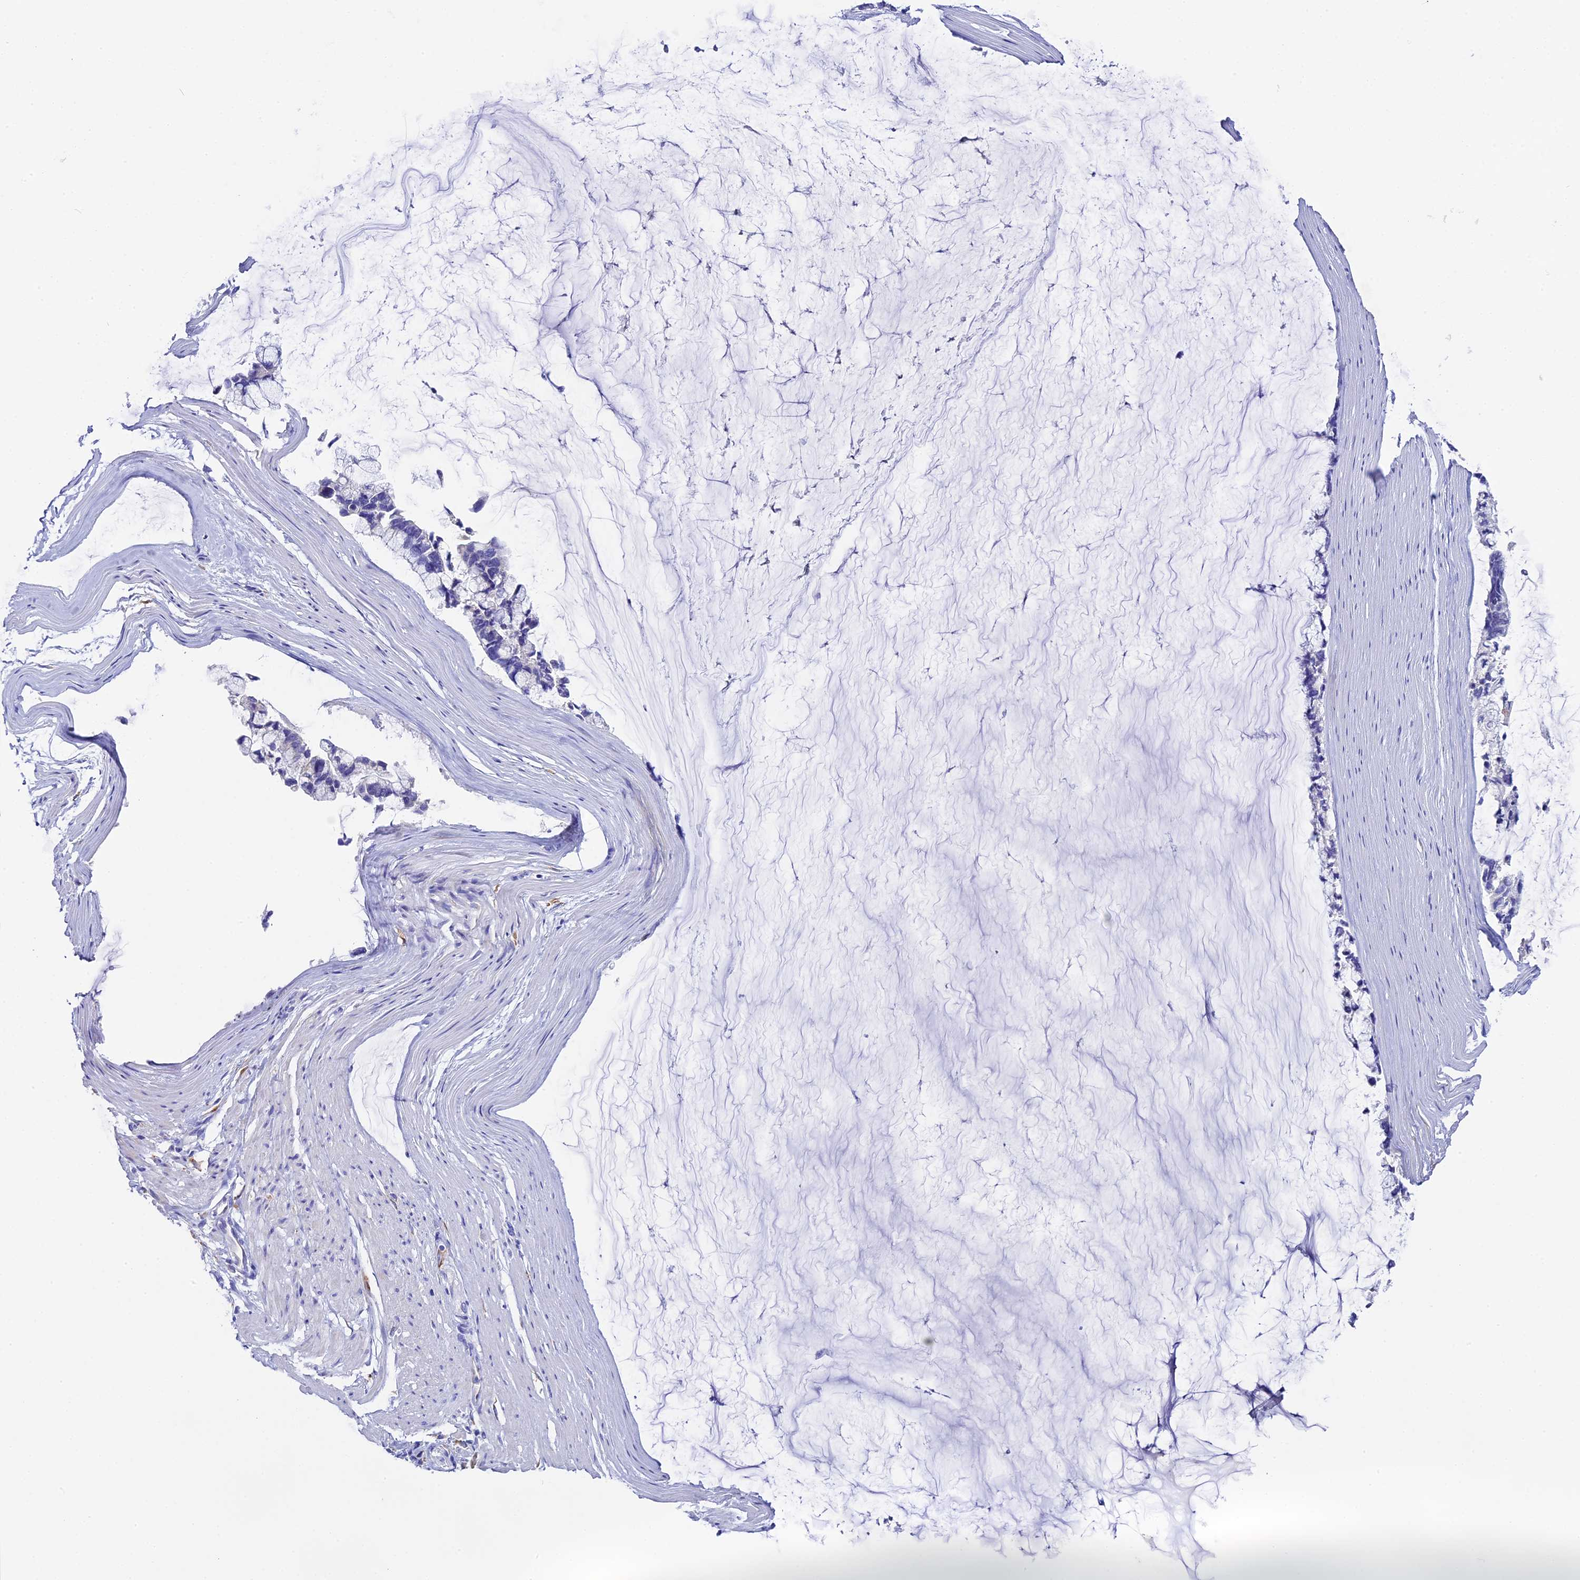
{"staining": {"intensity": "negative", "quantity": "none", "location": "none"}, "tissue": "ovarian cancer", "cell_type": "Tumor cells", "image_type": "cancer", "snomed": [{"axis": "morphology", "description": "Cystadenocarcinoma, mucinous, NOS"}, {"axis": "topography", "description": "Ovary"}], "caption": "A photomicrograph of human ovarian cancer is negative for staining in tumor cells.", "gene": "FKBP11", "patient": {"sex": "female", "age": 39}}